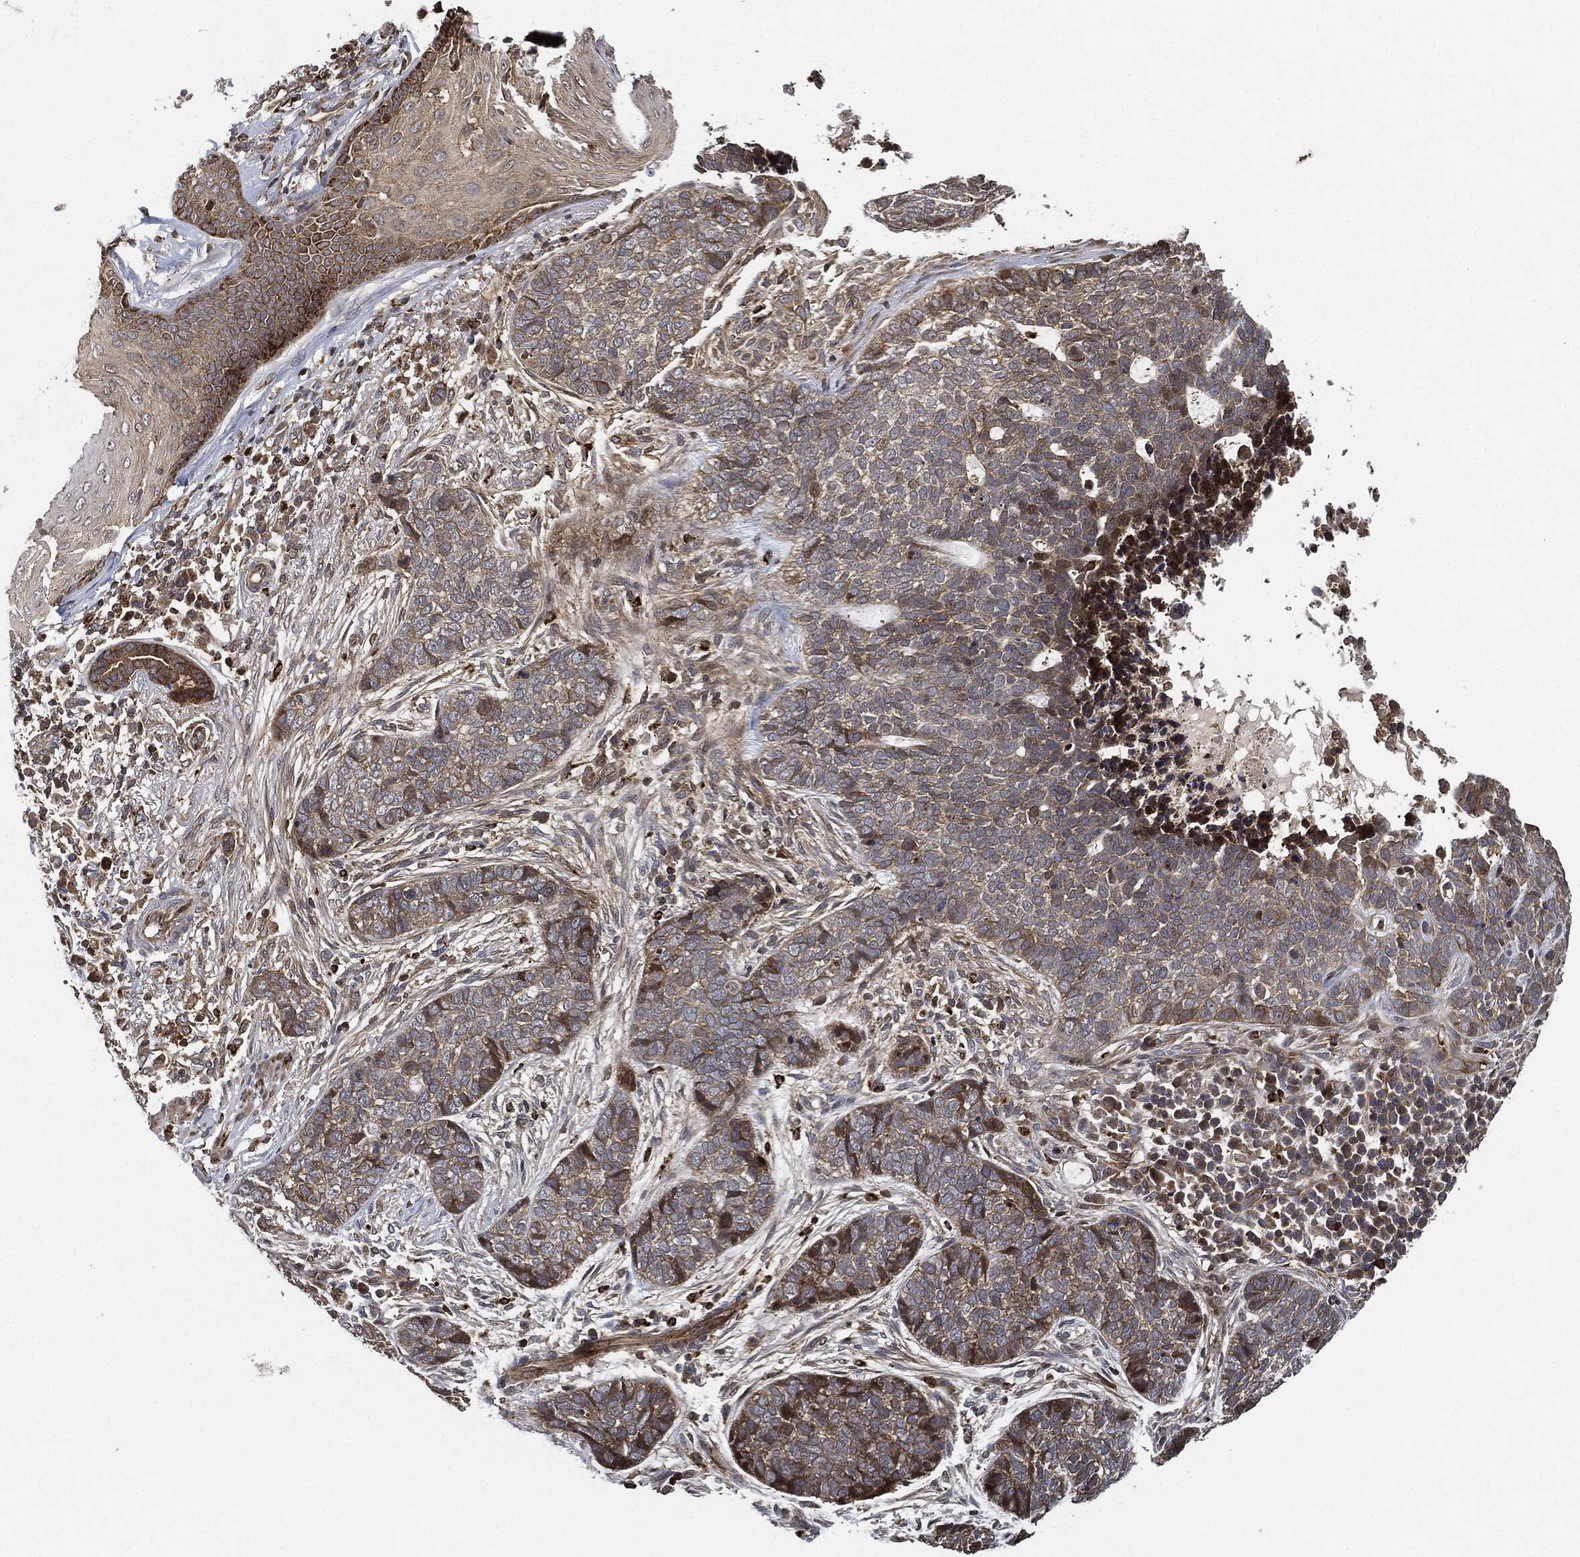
{"staining": {"intensity": "strong", "quantity": "<25%", "location": "cytoplasmic/membranous"}, "tissue": "skin cancer", "cell_type": "Tumor cells", "image_type": "cancer", "snomed": [{"axis": "morphology", "description": "Squamous cell carcinoma, NOS"}, {"axis": "topography", "description": "Skin"}], "caption": "Immunohistochemistry (IHC) histopathology image of neoplastic tissue: skin cancer stained using immunohistochemistry exhibits medium levels of strong protein expression localized specifically in the cytoplasmic/membranous of tumor cells, appearing as a cytoplasmic/membranous brown color.", "gene": "MAP3K3", "patient": {"sex": "male", "age": 88}}